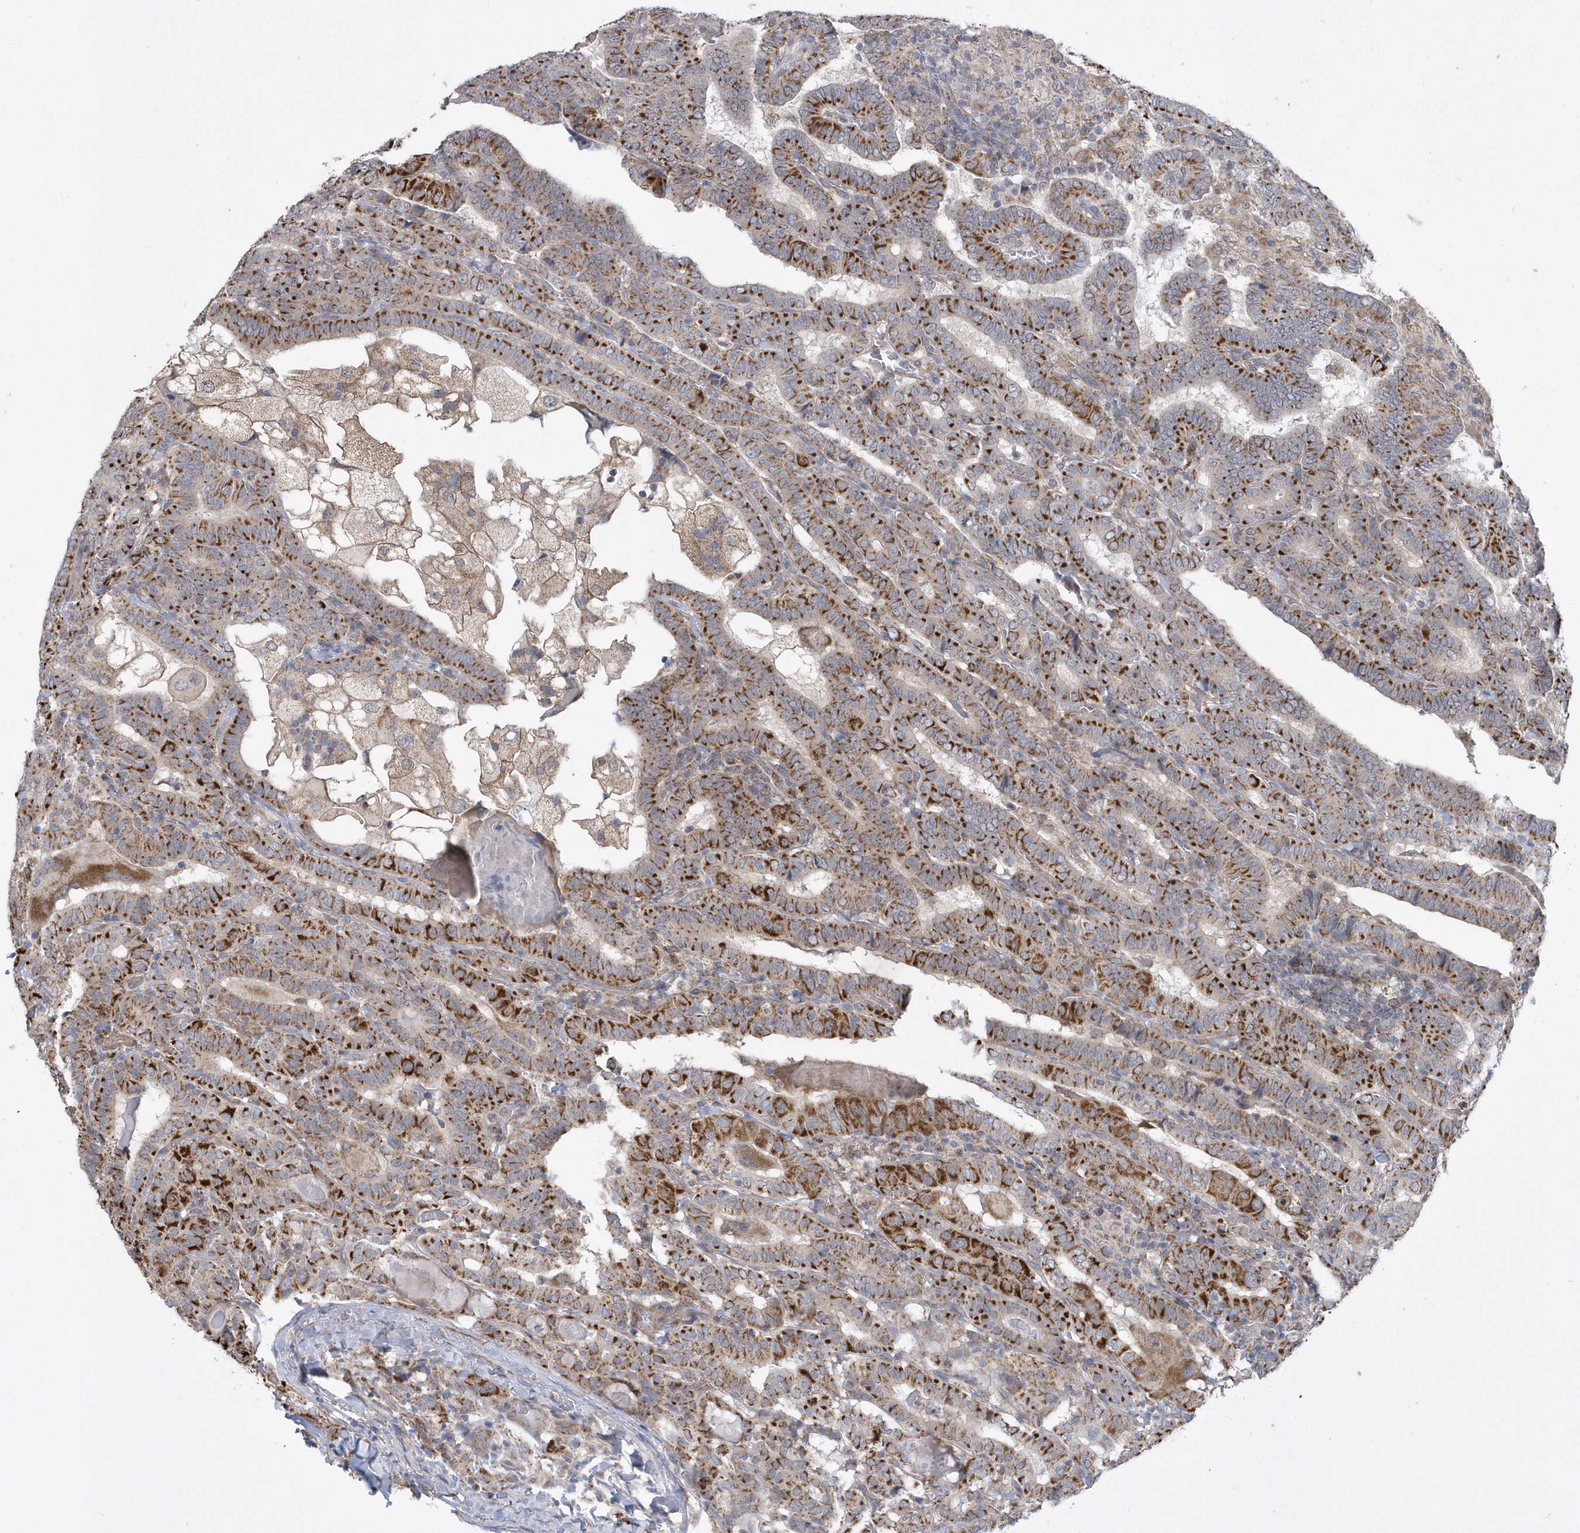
{"staining": {"intensity": "strong", "quantity": ">75%", "location": "cytoplasmic/membranous"}, "tissue": "thyroid cancer", "cell_type": "Tumor cells", "image_type": "cancer", "snomed": [{"axis": "morphology", "description": "Papillary adenocarcinoma, NOS"}, {"axis": "topography", "description": "Thyroid gland"}], "caption": "Thyroid papillary adenocarcinoma stained for a protein displays strong cytoplasmic/membranous positivity in tumor cells. The staining is performed using DAB brown chromogen to label protein expression. The nuclei are counter-stained blue using hematoxylin.", "gene": "SLX9", "patient": {"sex": "female", "age": 72}}